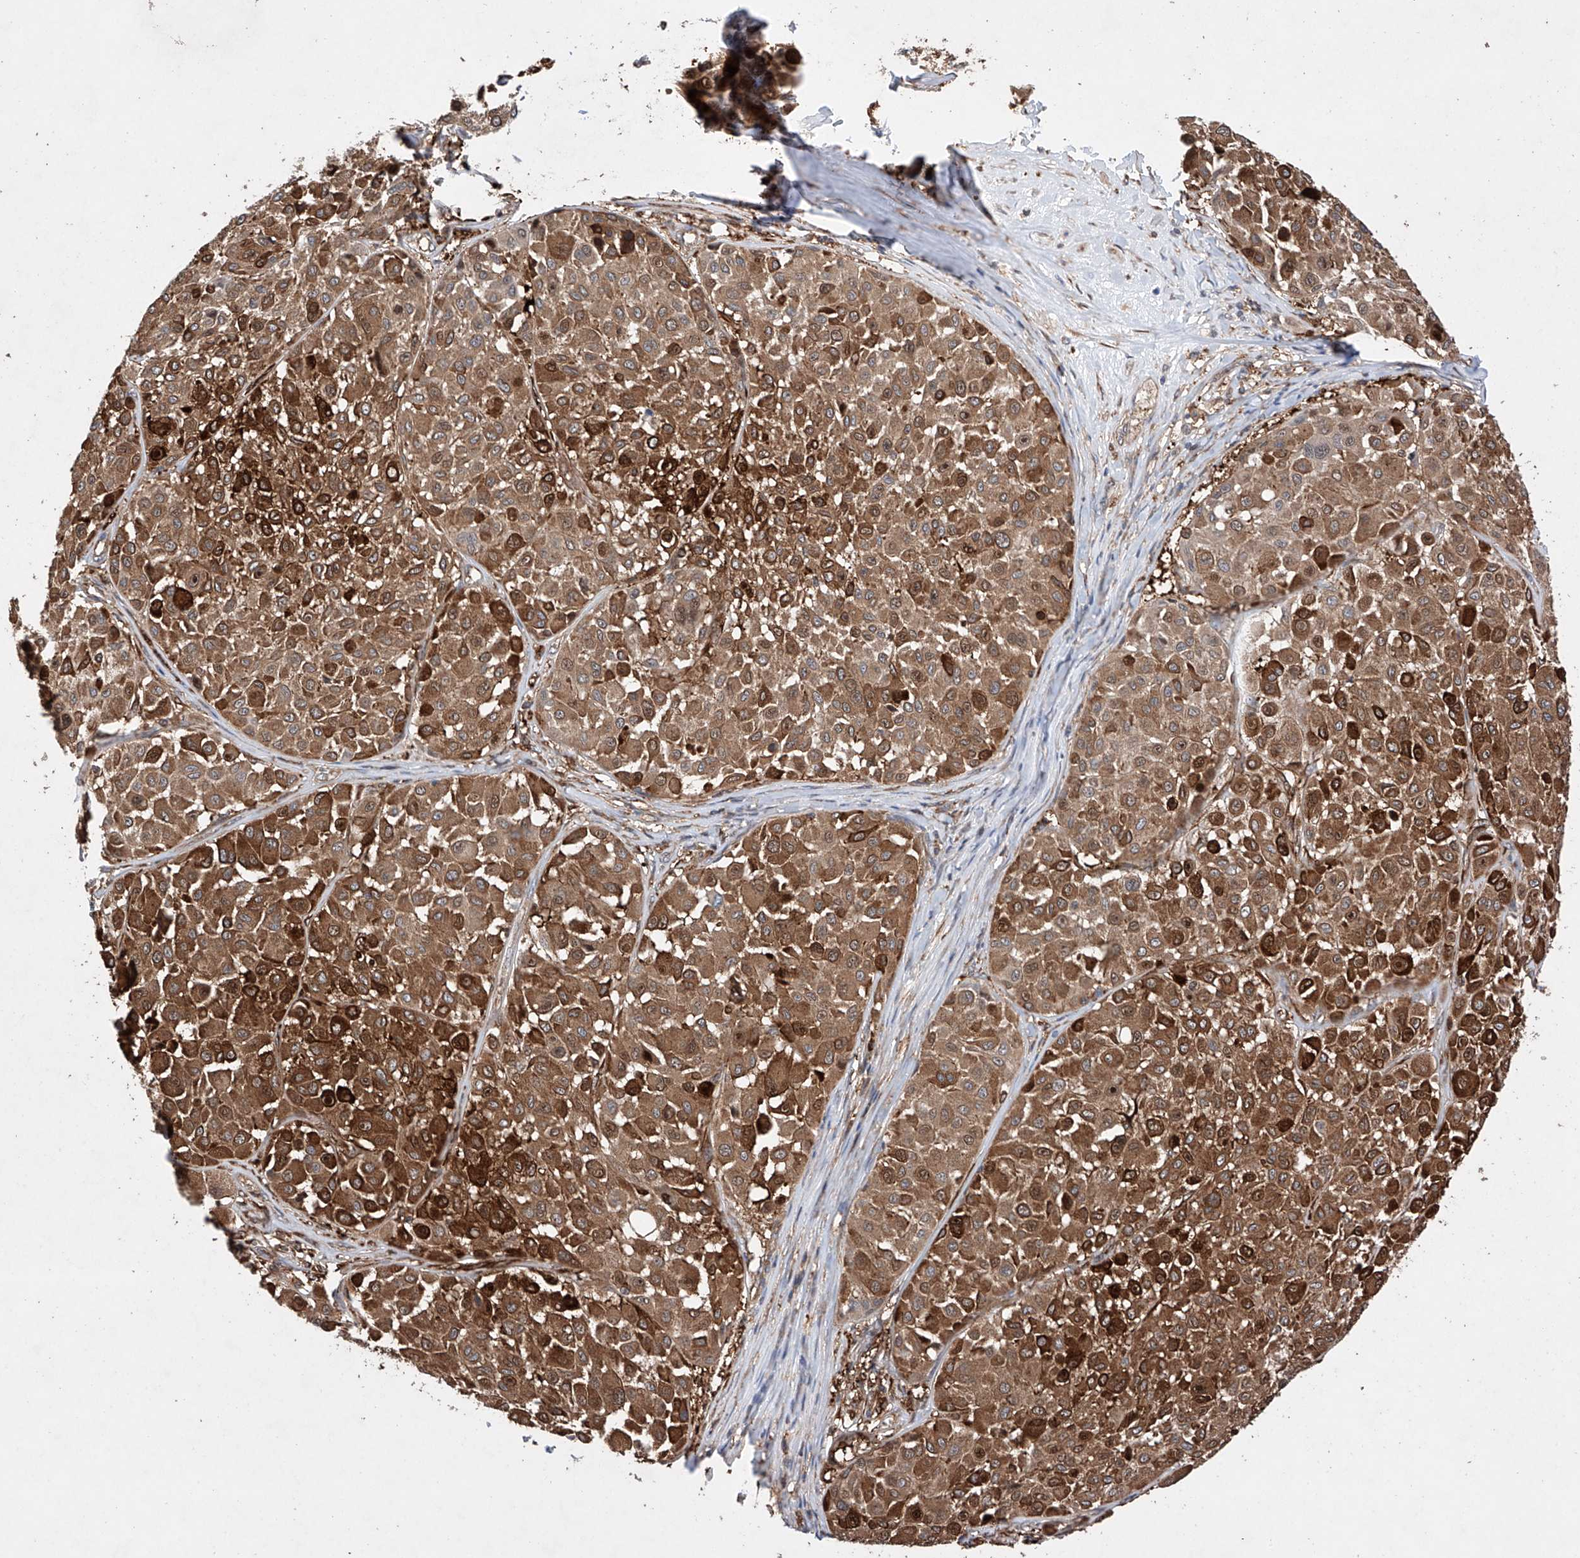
{"staining": {"intensity": "strong", "quantity": ">75%", "location": "cytoplasmic/membranous"}, "tissue": "melanoma", "cell_type": "Tumor cells", "image_type": "cancer", "snomed": [{"axis": "morphology", "description": "Malignant melanoma, Metastatic site"}, {"axis": "topography", "description": "Soft tissue"}], "caption": "Immunohistochemistry histopathology image of neoplastic tissue: melanoma stained using immunohistochemistry reveals high levels of strong protein expression localized specifically in the cytoplasmic/membranous of tumor cells, appearing as a cytoplasmic/membranous brown color.", "gene": "TIMM23", "patient": {"sex": "male", "age": 41}}